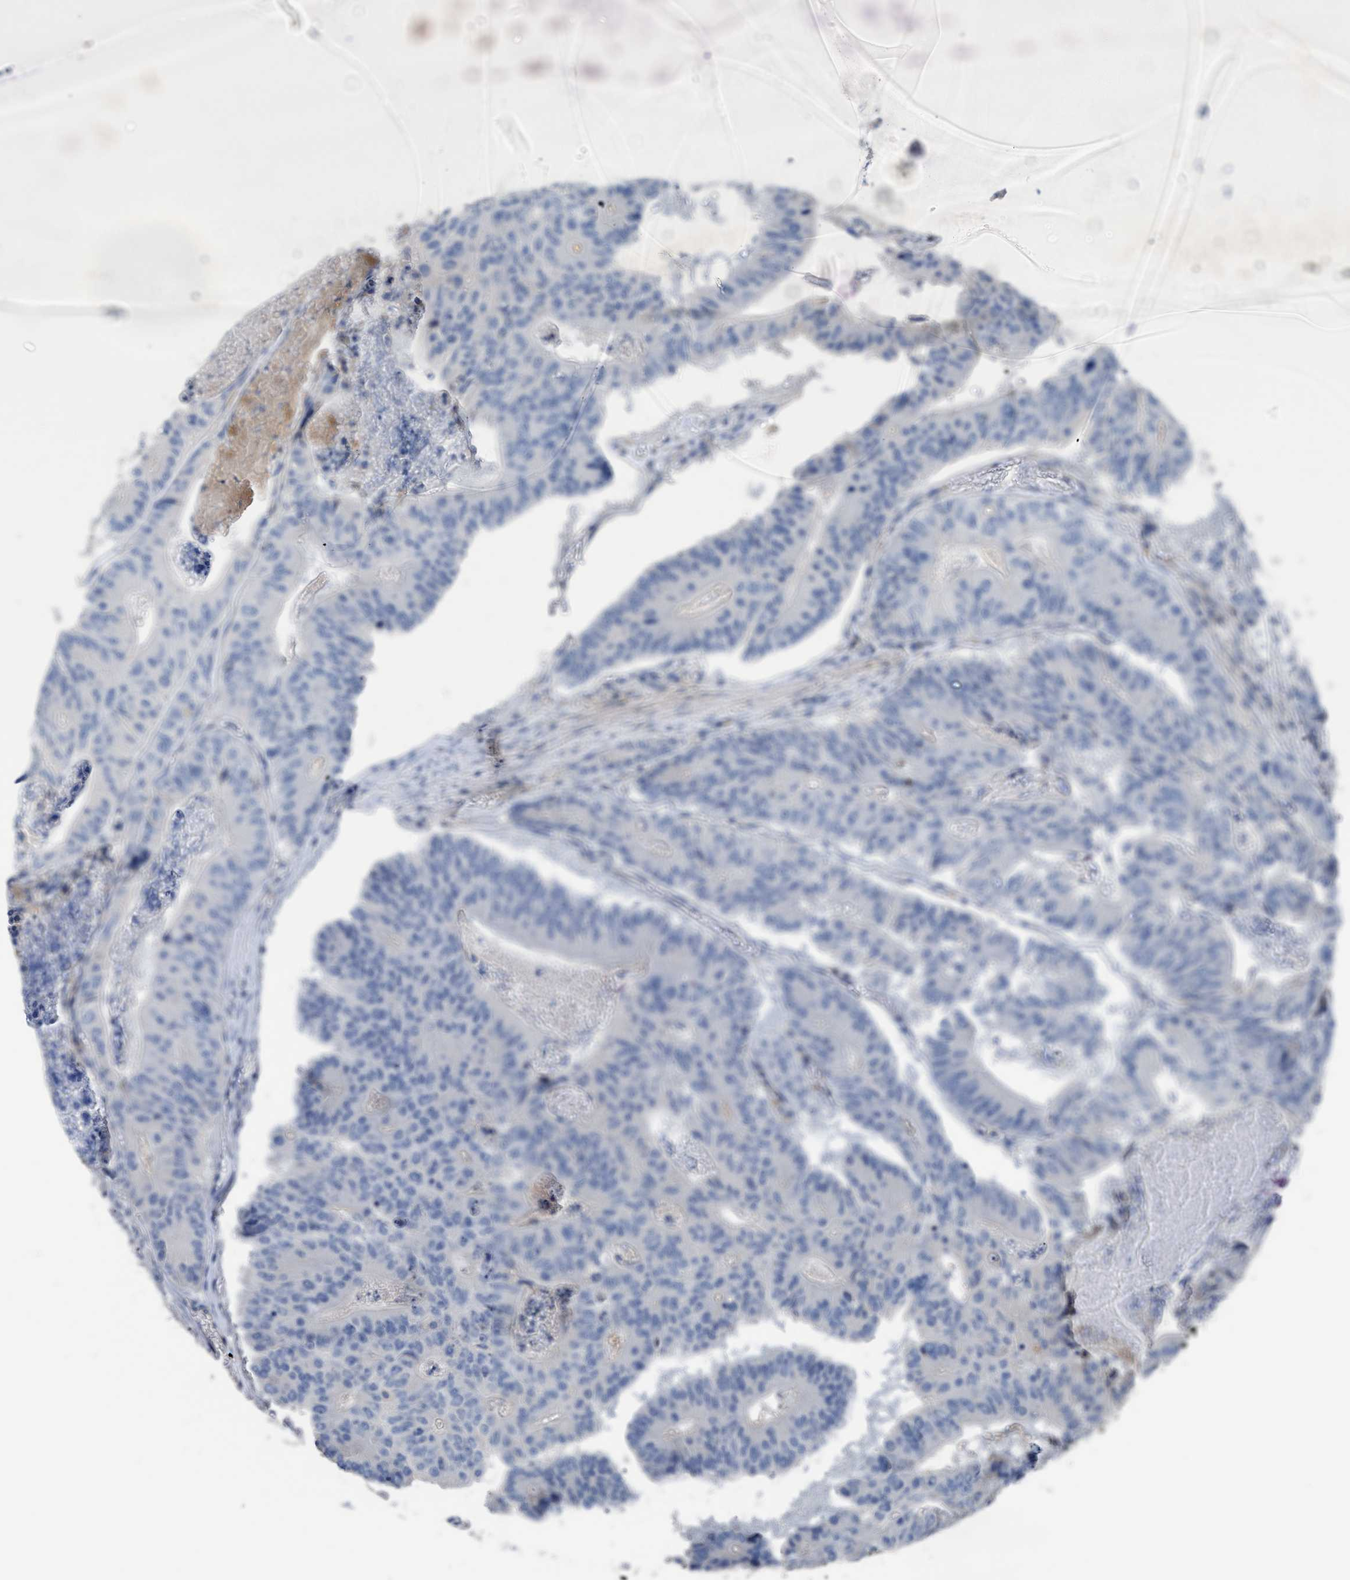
{"staining": {"intensity": "negative", "quantity": "none", "location": "none"}, "tissue": "colorectal cancer", "cell_type": "Tumor cells", "image_type": "cancer", "snomed": [{"axis": "morphology", "description": "Adenocarcinoma, NOS"}, {"axis": "topography", "description": "Colon"}], "caption": "An IHC histopathology image of colorectal cancer is shown. There is no staining in tumor cells of colorectal cancer.", "gene": "C1S", "patient": {"sex": "male", "age": 87}}